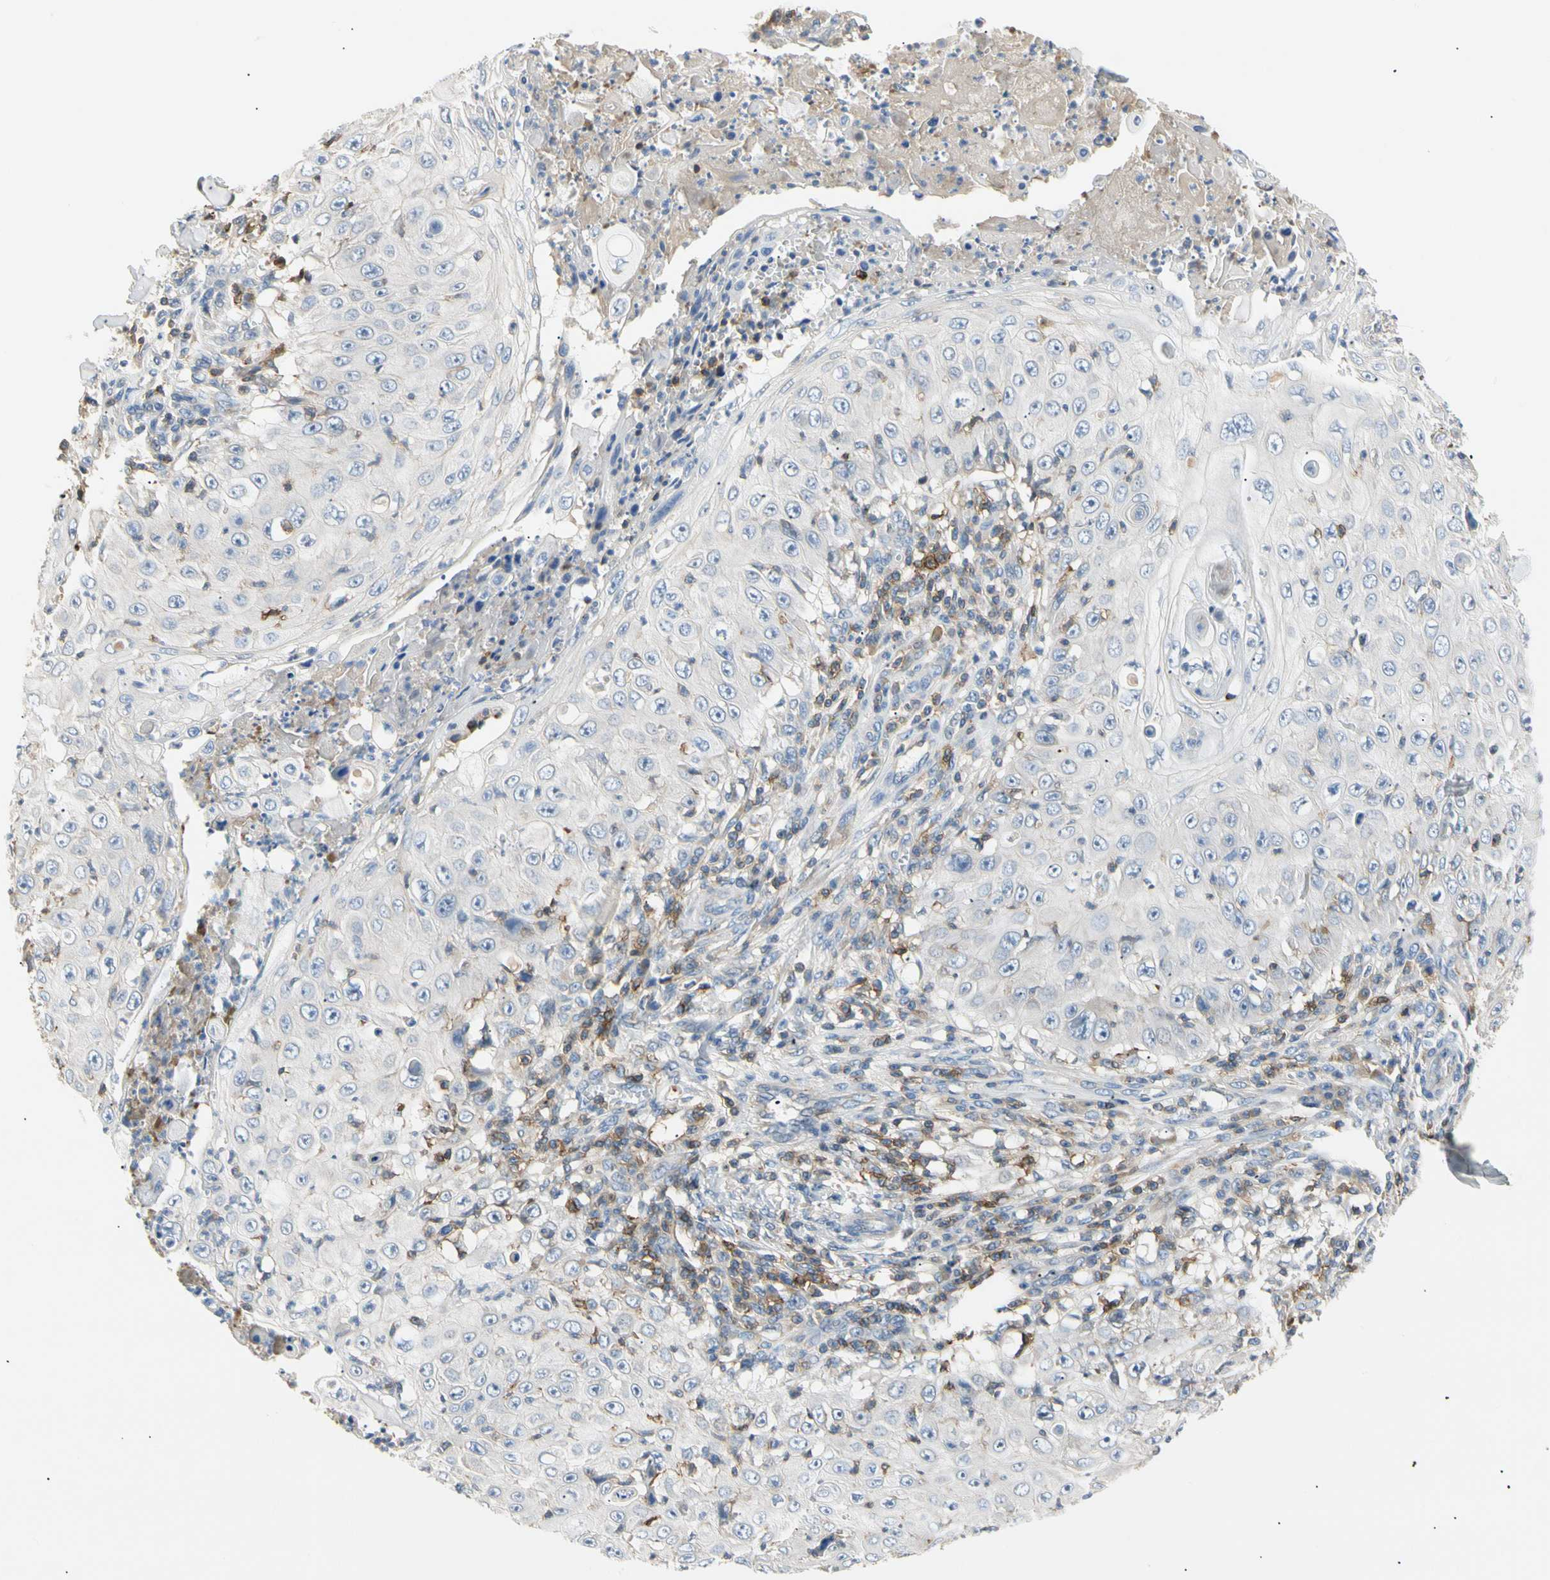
{"staining": {"intensity": "negative", "quantity": "none", "location": "none"}, "tissue": "skin cancer", "cell_type": "Tumor cells", "image_type": "cancer", "snomed": [{"axis": "morphology", "description": "Squamous cell carcinoma, NOS"}, {"axis": "topography", "description": "Skin"}], "caption": "Squamous cell carcinoma (skin) stained for a protein using immunohistochemistry (IHC) displays no positivity tumor cells.", "gene": "TNFRSF18", "patient": {"sex": "male", "age": 86}}